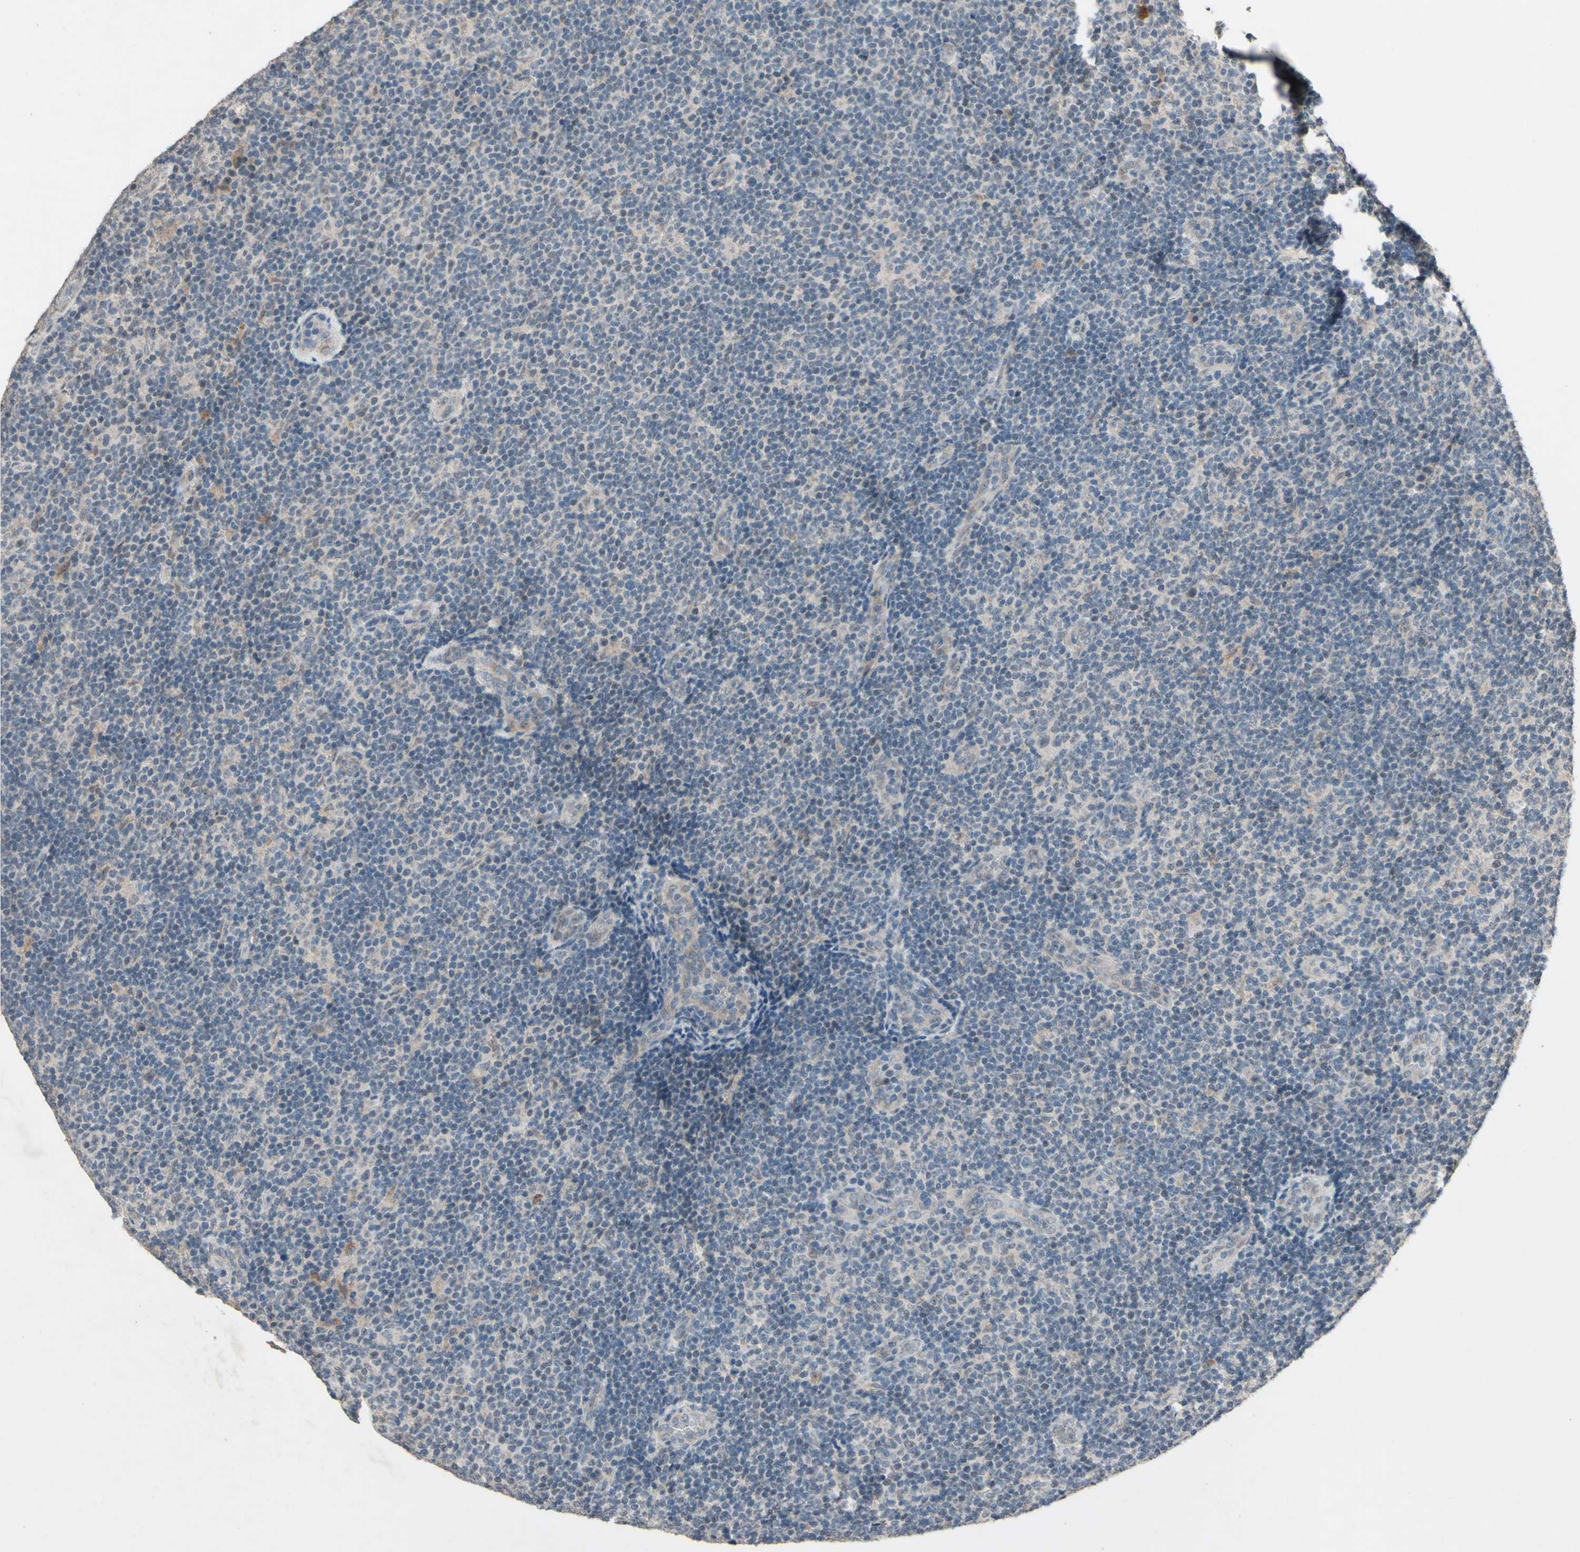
{"staining": {"intensity": "negative", "quantity": "none", "location": "none"}, "tissue": "lymphoma", "cell_type": "Tumor cells", "image_type": "cancer", "snomed": [{"axis": "morphology", "description": "Malignant lymphoma, non-Hodgkin's type, Low grade"}, {"axis": "topography", "description": "Lymph node"}], "caption": "Immunohistochemistry (IHC) of lymphoma exhibits no positivity in tumor cells. (Stains: DAB immunohistochemistry with hematoxylin counter stain, Microscopy: brightfield microscopy at high magnification).", "gene": "CDCP1", "patient": {"sex": "male", "age": 83}}